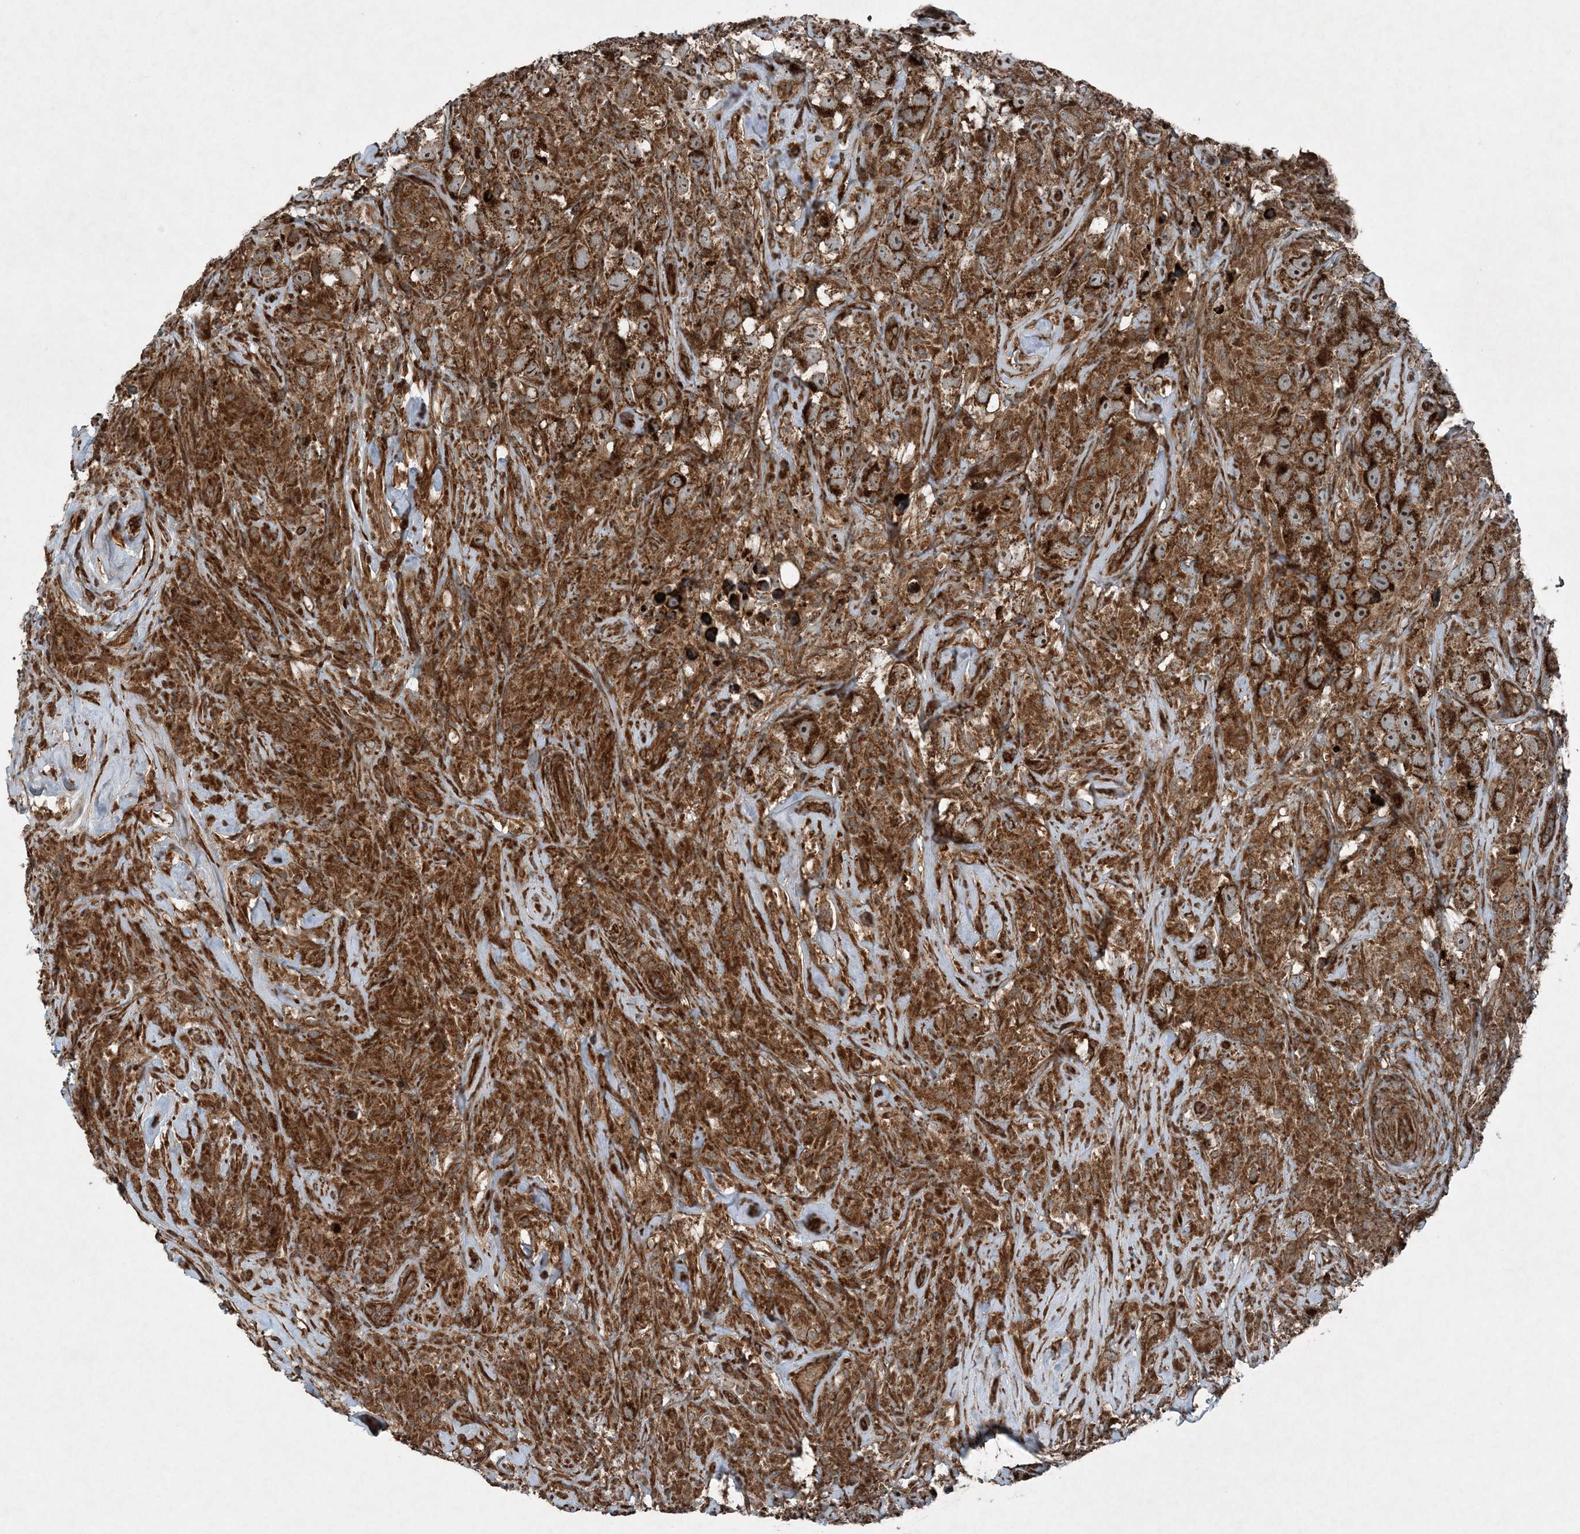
{"staining": {"intensity": "strong", "quantity": ">75%", "location": "cytoplasmic/membranous"}, "tissue": "testis cancer", "cell_type": "Tumor cells", "image_type": "cancer", "snomed": [{"axis": "morphology", "description": "Seminoma, NOS"}, {"axis": "topography", "description": "Testis"}], "caption": "This is an image of immunohistochemistry staining of seminoma (testis), which shows strong staining in the cytoplasmic/membranous of tumor cells.", "gene": "COPS7B", "patient": {"sex": "male", "age": 49}}